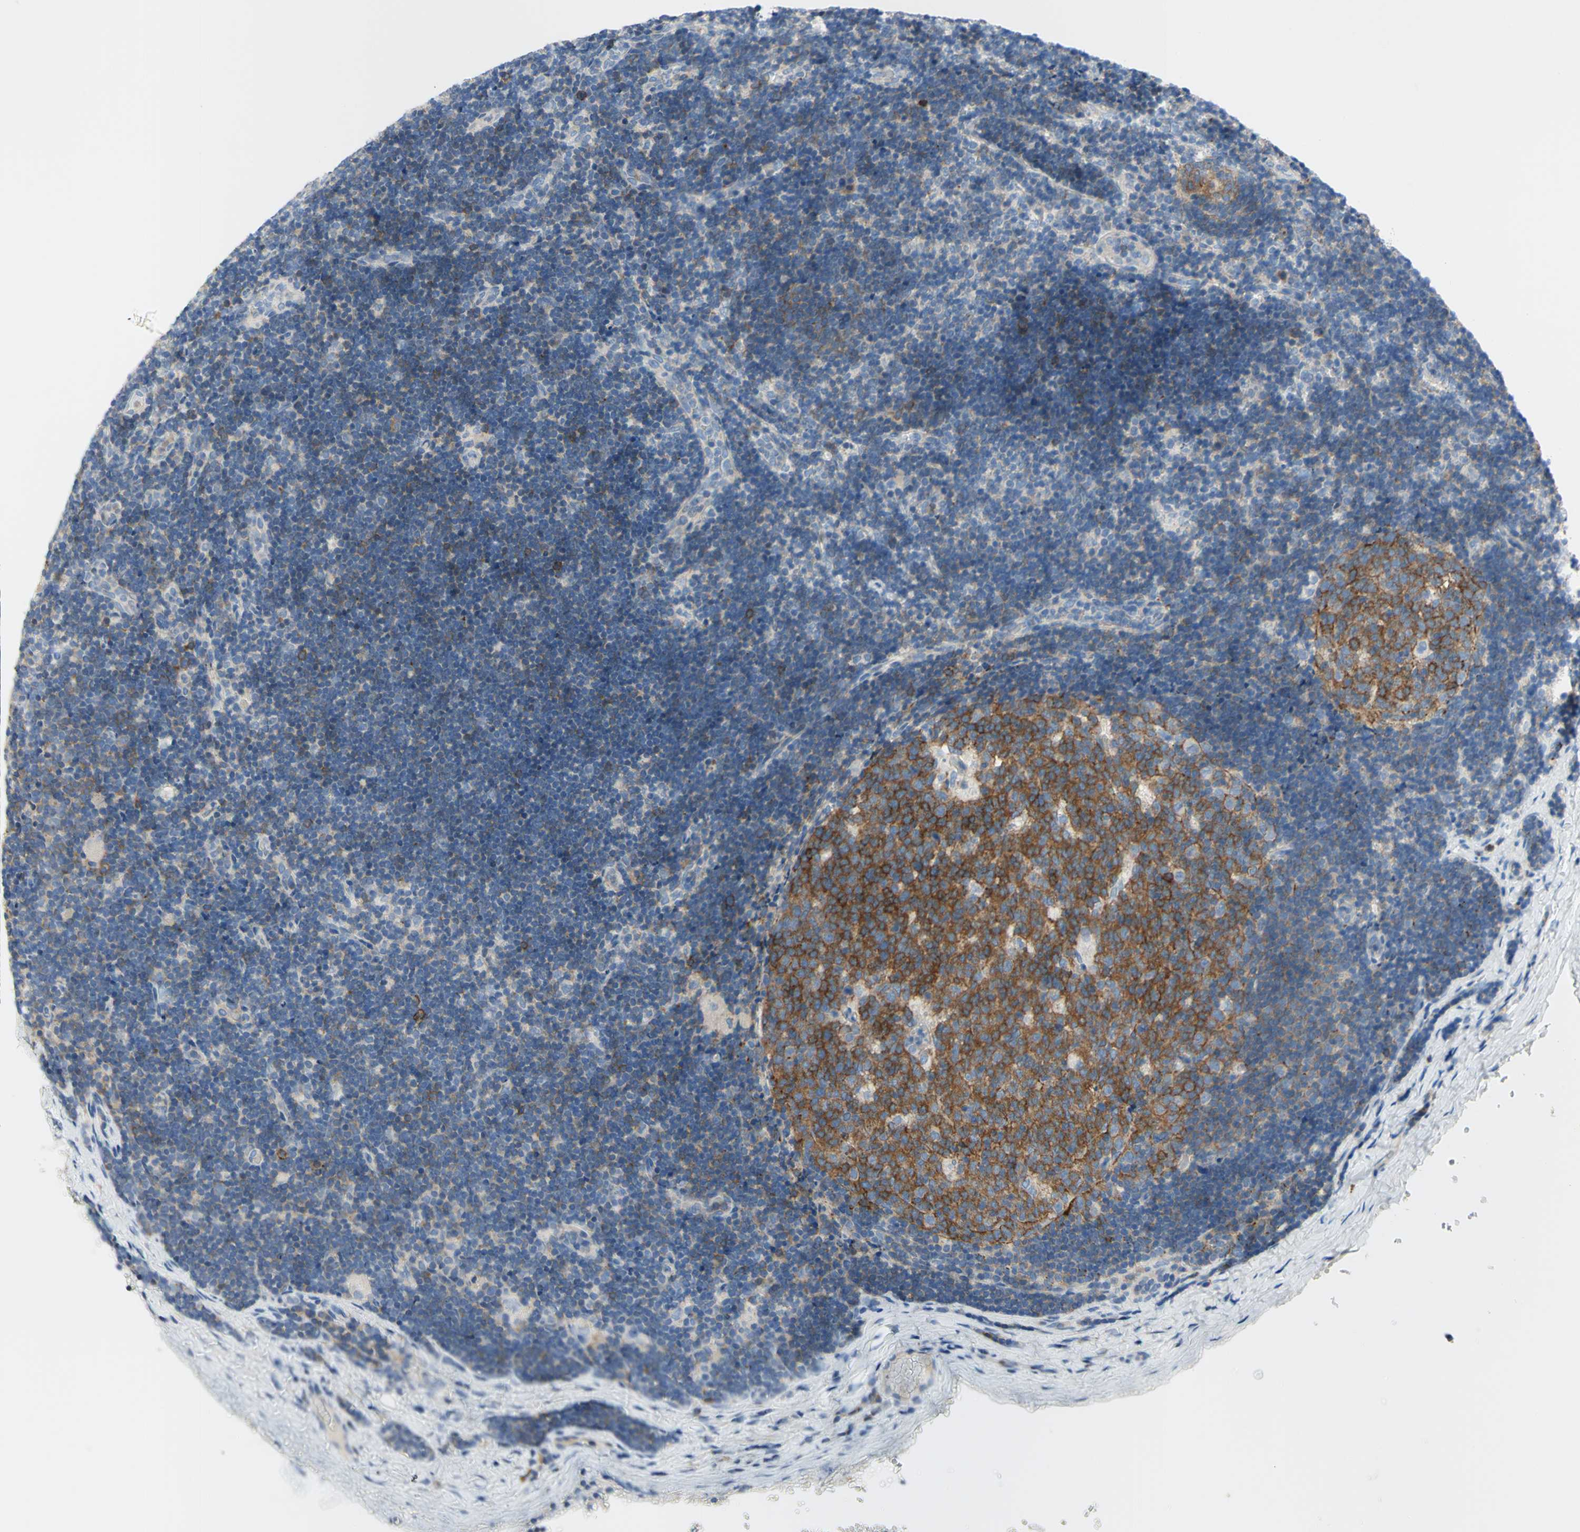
{"staining": {"intensity": "strong", "quantity": ">75%", "location": "cytoplasmic/membranous"}, "tissue": "lymph node", "cell_type": "Germinal center cells", "image_type": "normal", "snomed": [{"axis": "morphology", "description": "Normal tissue, NOS"}, {"axis": "topography", "description": "Lymph node"}], "caption": "Unremarkable lymph node exhibits strong cytoplasmic/membranous expression in about >75% of germinal center cells, visualized by immunohistochemistry.", "gene": "MUC1", "patient": {"sex": "female", "age": 14}}